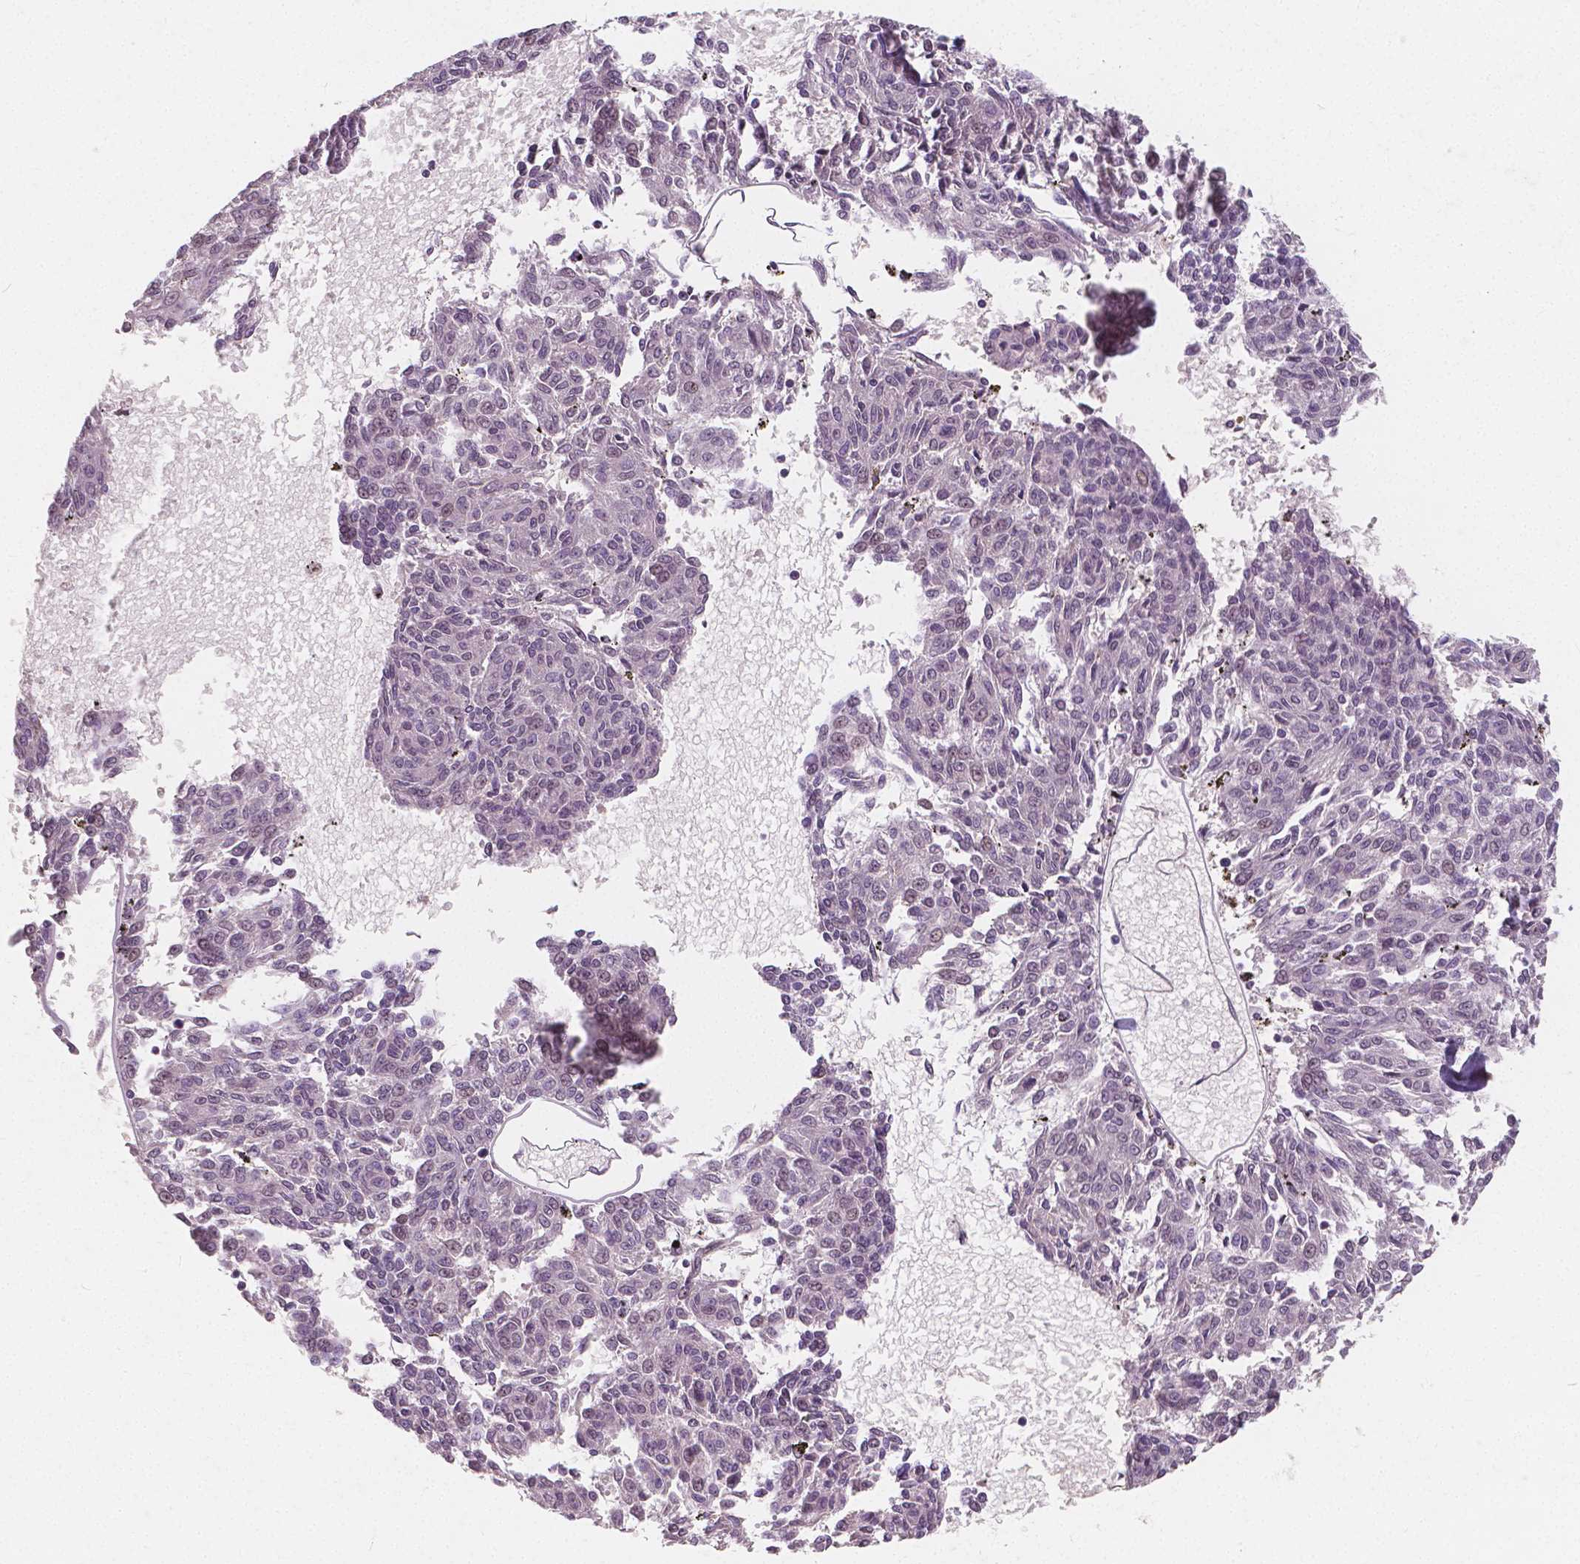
{"staining": {"intensity": "negative", "quantity": "none", "location": "none"}, "tissue": "melanoma", "cell_type": "Tumor cells", "image_type": "cancer", "snomed": [{"axis": "morphology", "description": "Malignant melanoma, NOS"}, {"axis": "topography", "description": "Skin"}], "caption": "High power microscopy photomicrograph of an IHC photomicrograph of melanoma, revealing no significant staining in tumor cells.", "gene": "NOLC1", "patient": {"sex": "female", "age": 72}}